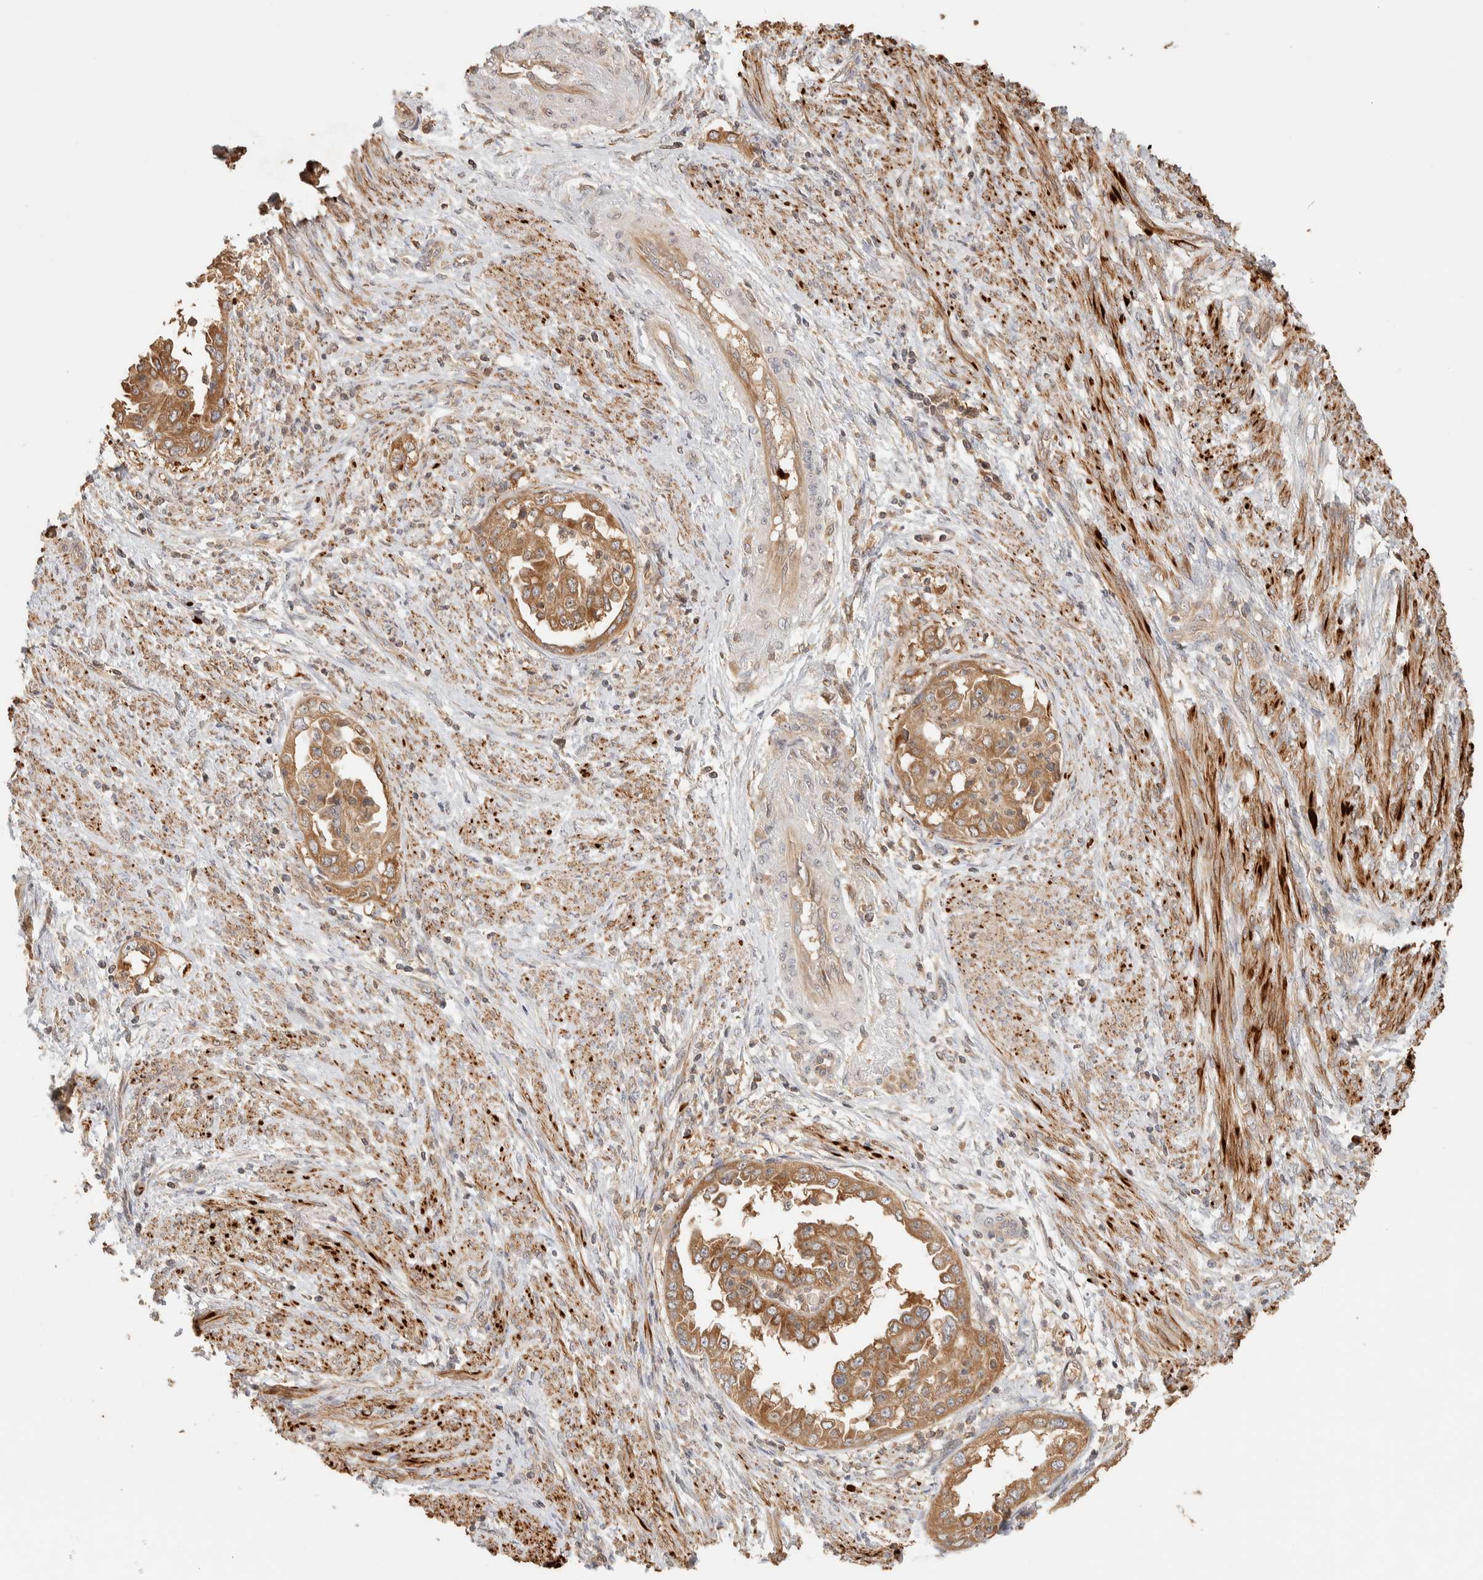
{"staining": {"intensity": "moderate", "quantity": ">75%", "location": "cytoplasmic/membranous"}, "tissue": "endometrial cancer", "cell_type": "Tumor cells", "image_type": "cancer", "snomed": [{"axis": "morphology", "description": "Adenocarcinoma, NOS"}, {"axis": "topography", "description": "Endometrium"}], "caption": "Tumor cells reveal moderate cytoplasmic/membranous positivity in about >75% of cells in endometrial cancer. The protein is shown in brown color, while the nuclei are stained blue.", "gene": "TTI2", "patient": {"sex": "female", "age": 85}}